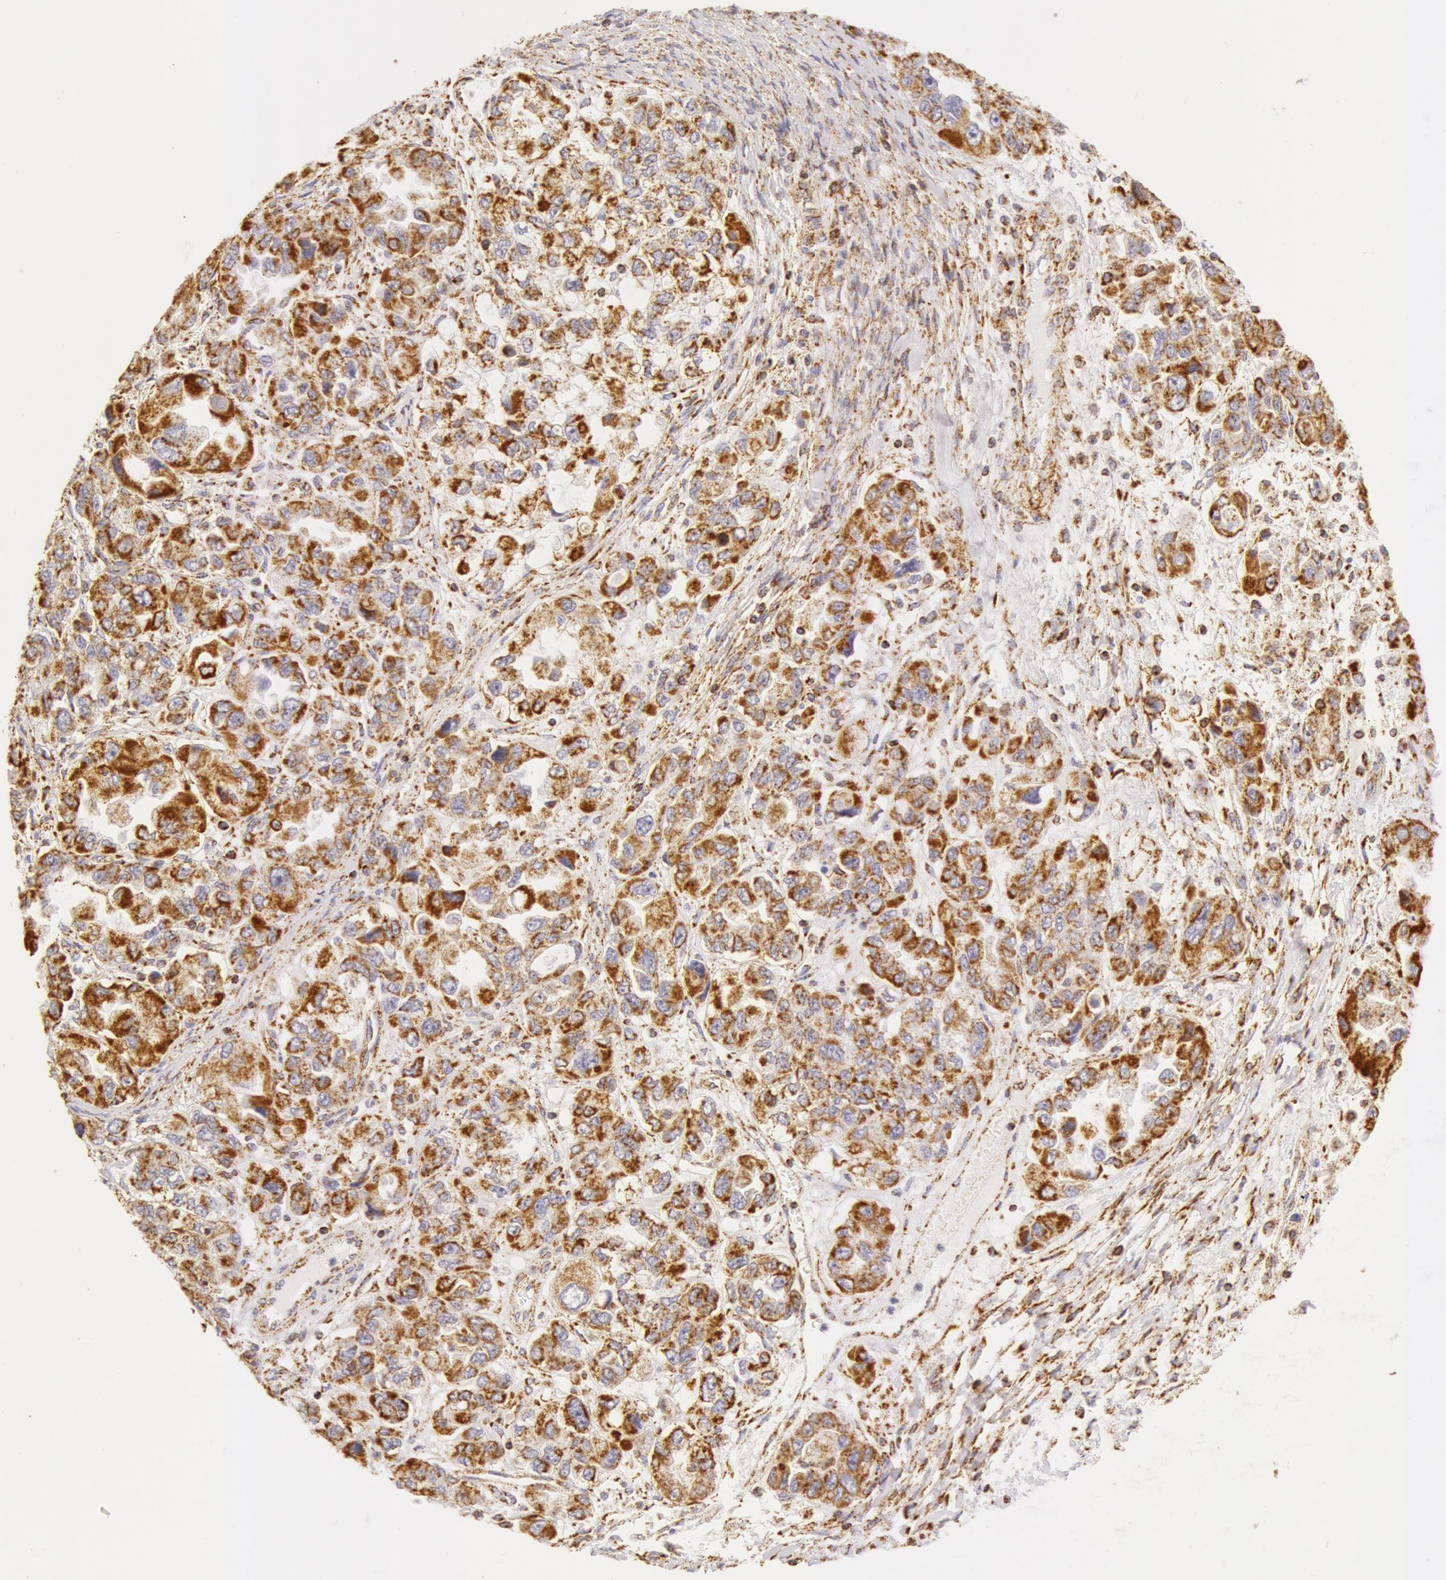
{"staining": {"intensity": "moderate", "quantity": ">75%", "location": "cytoplasmic/membranous"}, "tissue": "ovarian cancer", "cell_type": "Tumor cells", "image_type": "cancer", "snomed": [{"axis": "morphology", "description": "Cystadenocarcinoma, serous, NOS"}, {"axis": "topography", "description": "Ovary"}], "caption": "Protein staining by immunohistochemistry shows moderate cytoplasmic/membranous staining in approximately >75% of tumor cells in ovarian cancer. (DAB (3,3'-diaminobenzidine) IHC, brown staining for protein, blue staining for nuclei).", "gene": "ATP5F1B", "patient": {"sex": "female", "age": 84}}